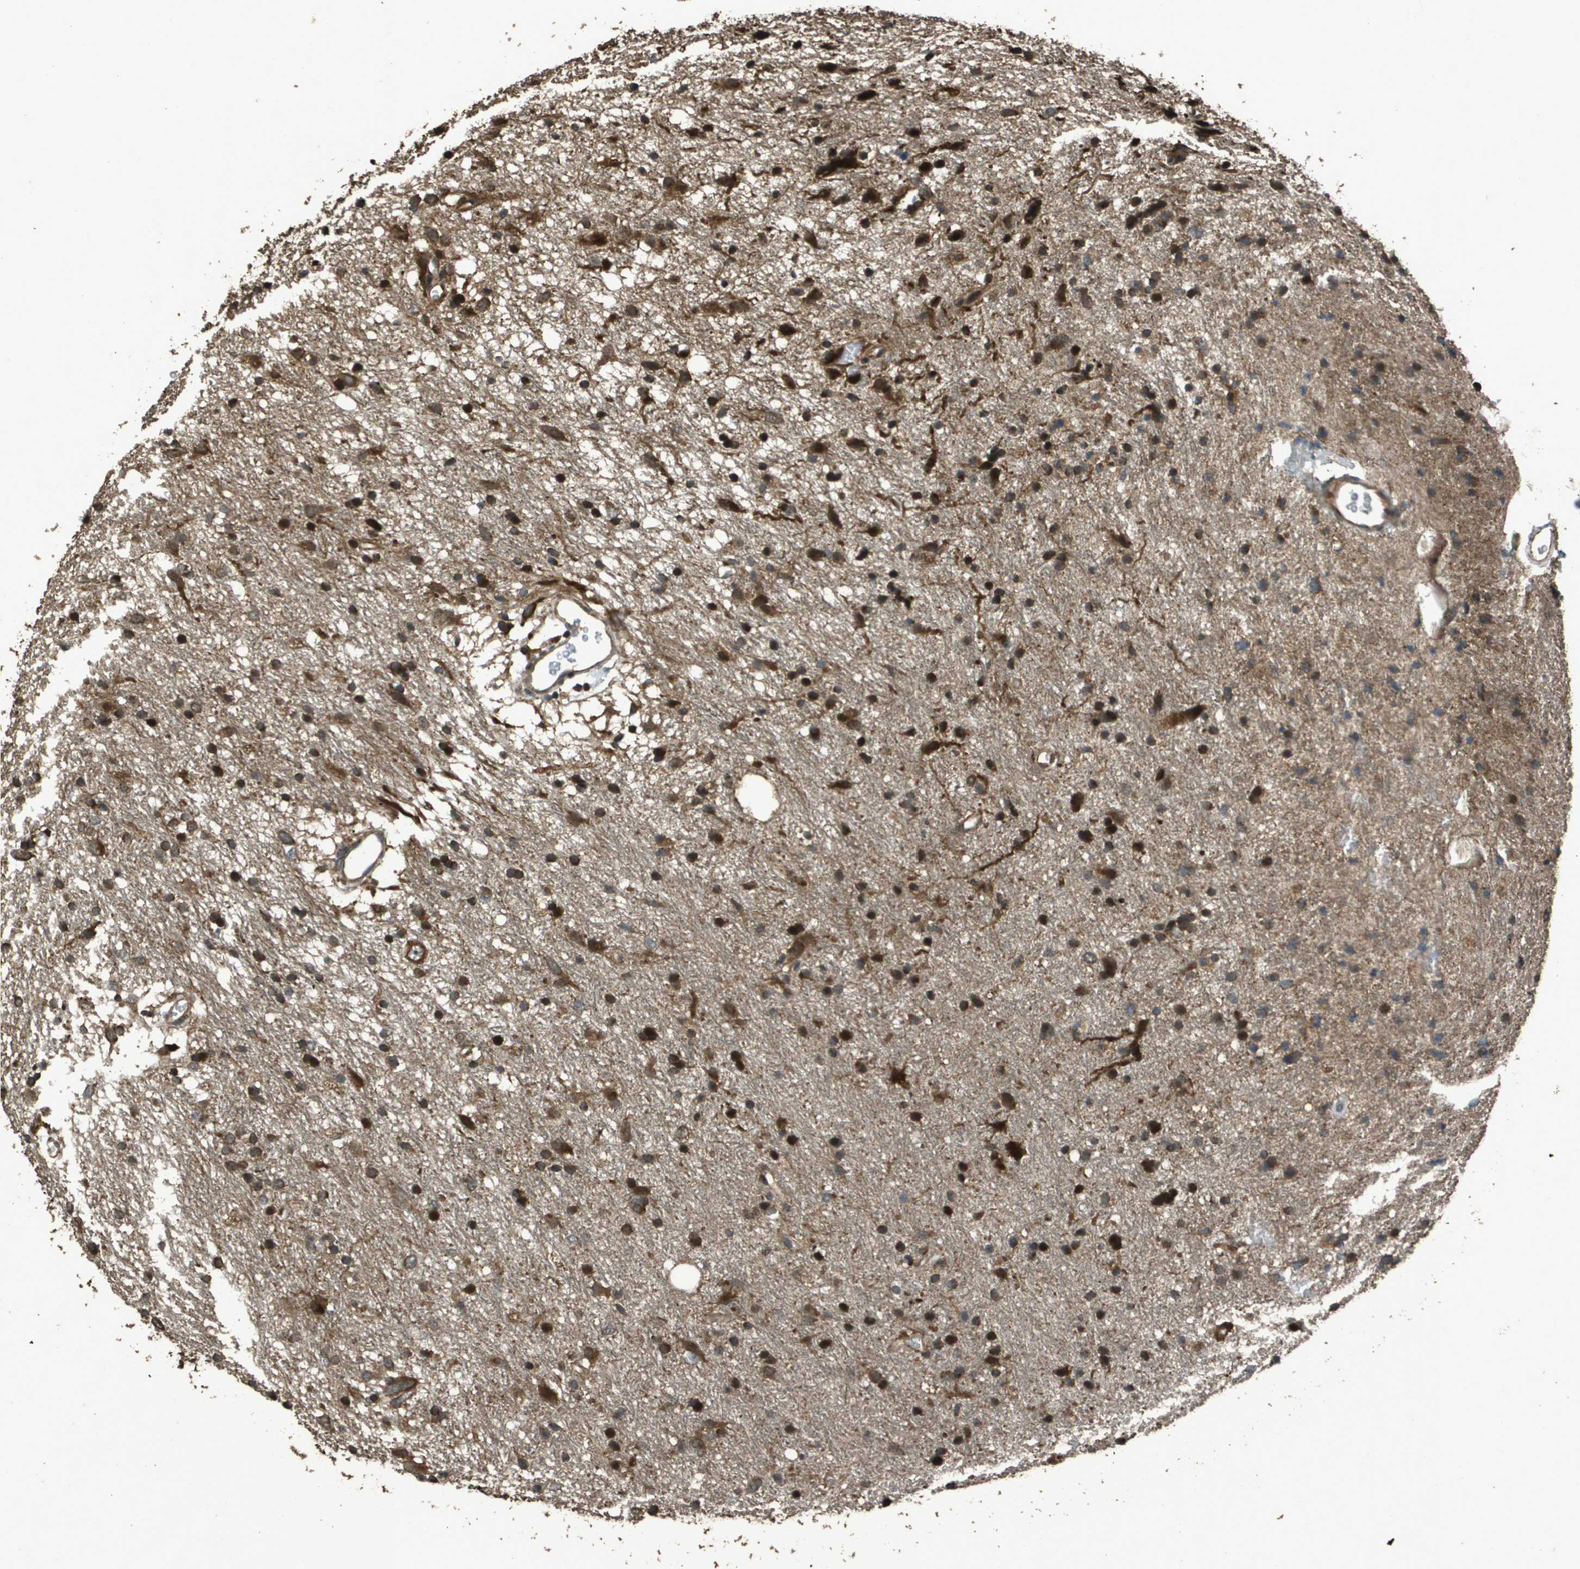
{"staining": {"intensity": "strong", "quantity": ">75%", "location": "cytoplasmic/membranous"}, "tissue": "glioma", "cell_type": "Tumor cells", "image_type": "cancer", "snomed": [{"axis": "morphology", "description": "Glioma, malignant, Low grade"}, {"axis": "topography", "description": "Brain"}], "caption": "DAB (3,3'-diaminobenzidine) immunohistochemical staining of glioma shows strong cytoplasmic/membranous protein positivity in about >75% of tumor cells. The staining was performed using DAB, with brown indicating positive protein expression. Nuclei are stained blue with hematoxylin.", "gene": "FIG4", "patient": {"sex": "male", "age": 77}}